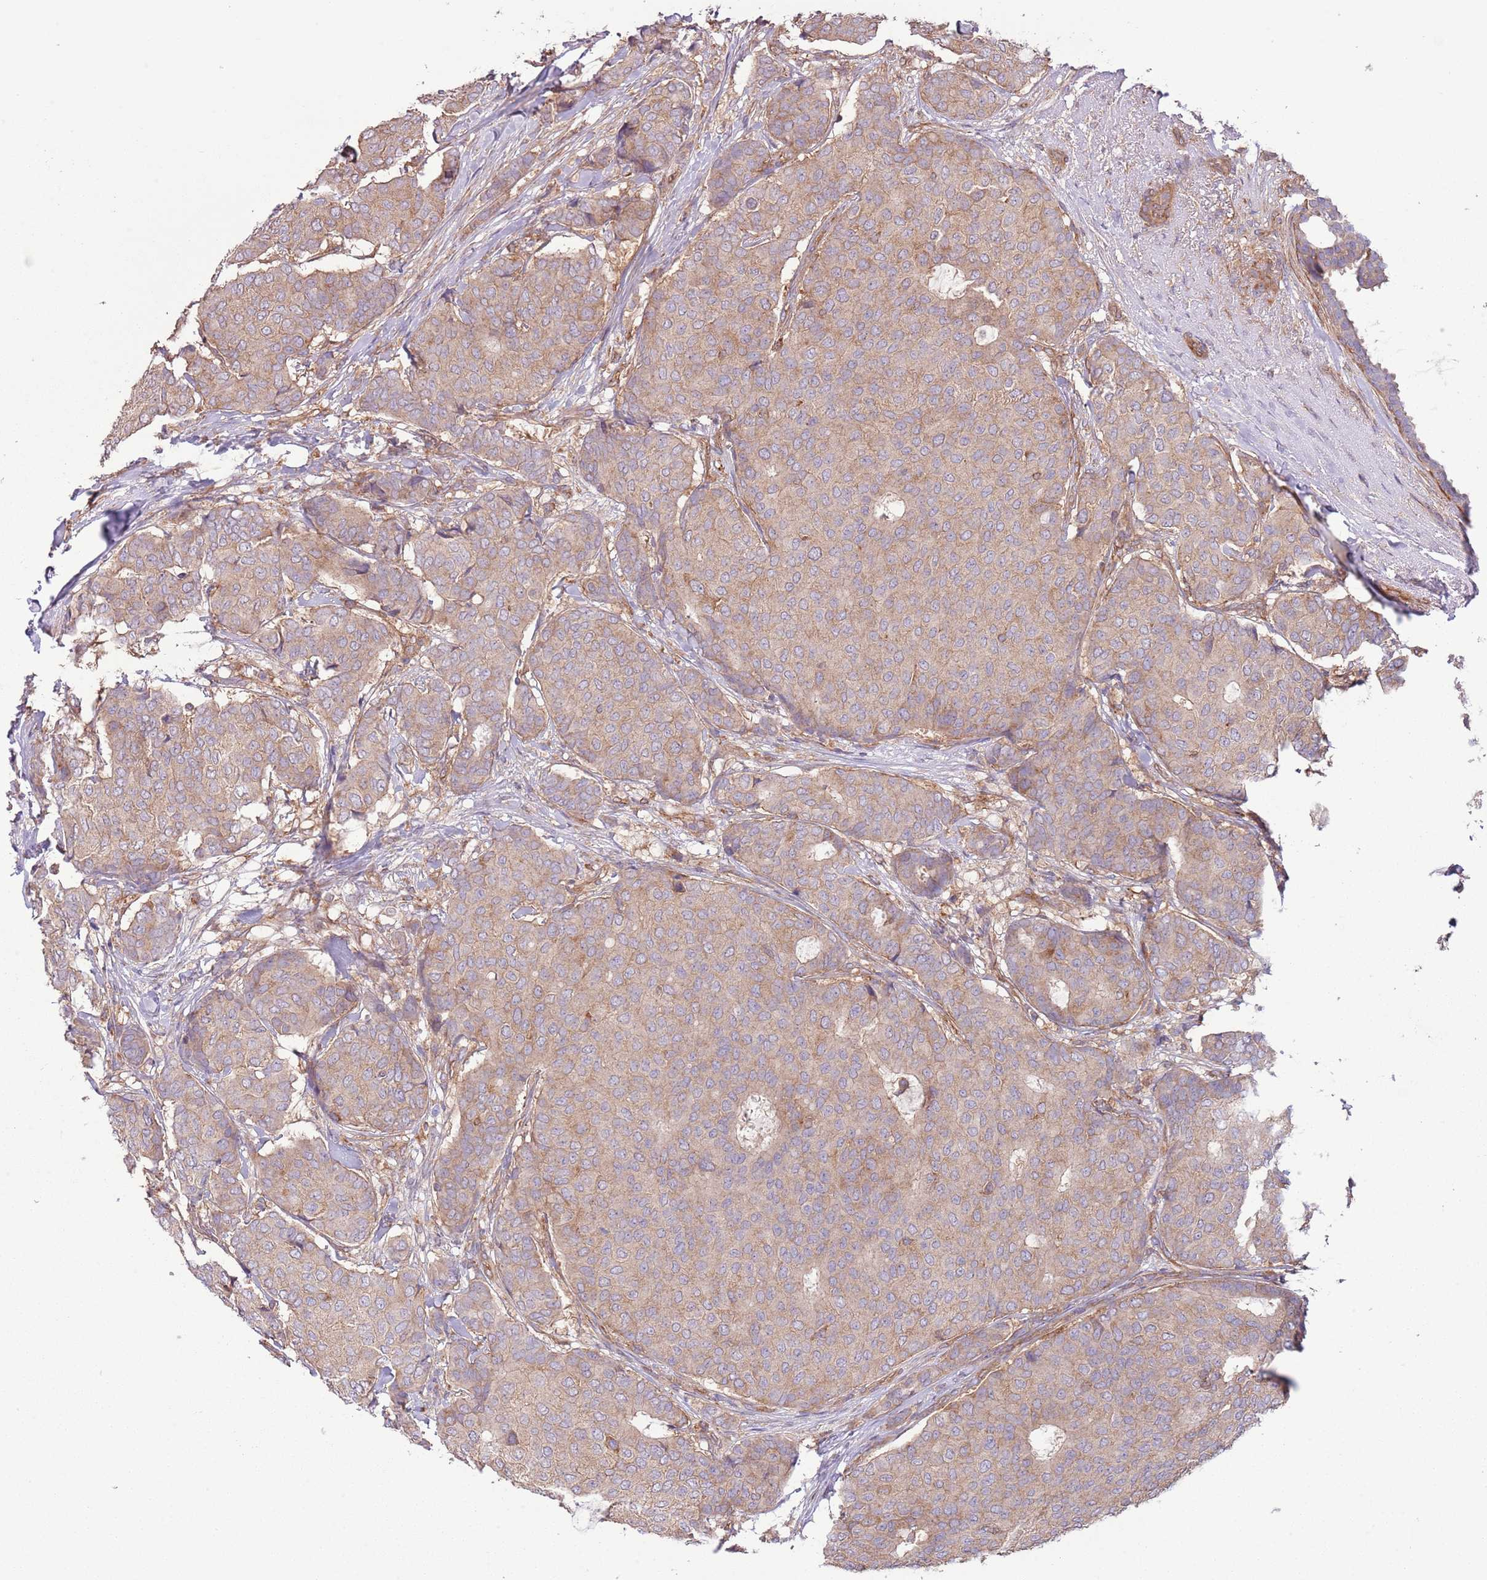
{"staining": {"intensity": "weak", "quantity": "25%-75%", "location": "cytoplasmic/membranous"}, "tissue": "breast cancer", "cell_type": "Tumor cells", "image_type": "cancer", "snomed": [{"axis": "morphology", "description": "Duct carcinoma"}, {"axis": "topography", "description": "Breast"}], "caption": "Immunohistochemical staining of breast cancer (invasive ductal carcinoma) reveals low levels of weak cytoplasmic/membranous protein expression in about 25%-75% of tumor cells. The staining was performed using DAB (3,3'-diaminobenzidine) to visualize the protein expression in brown, while the nuclei were stained in blue with hematoxylin (Magnification: 20x).", "gene": "LPIN2", "patient": {"sex": "female", "age": 75}}